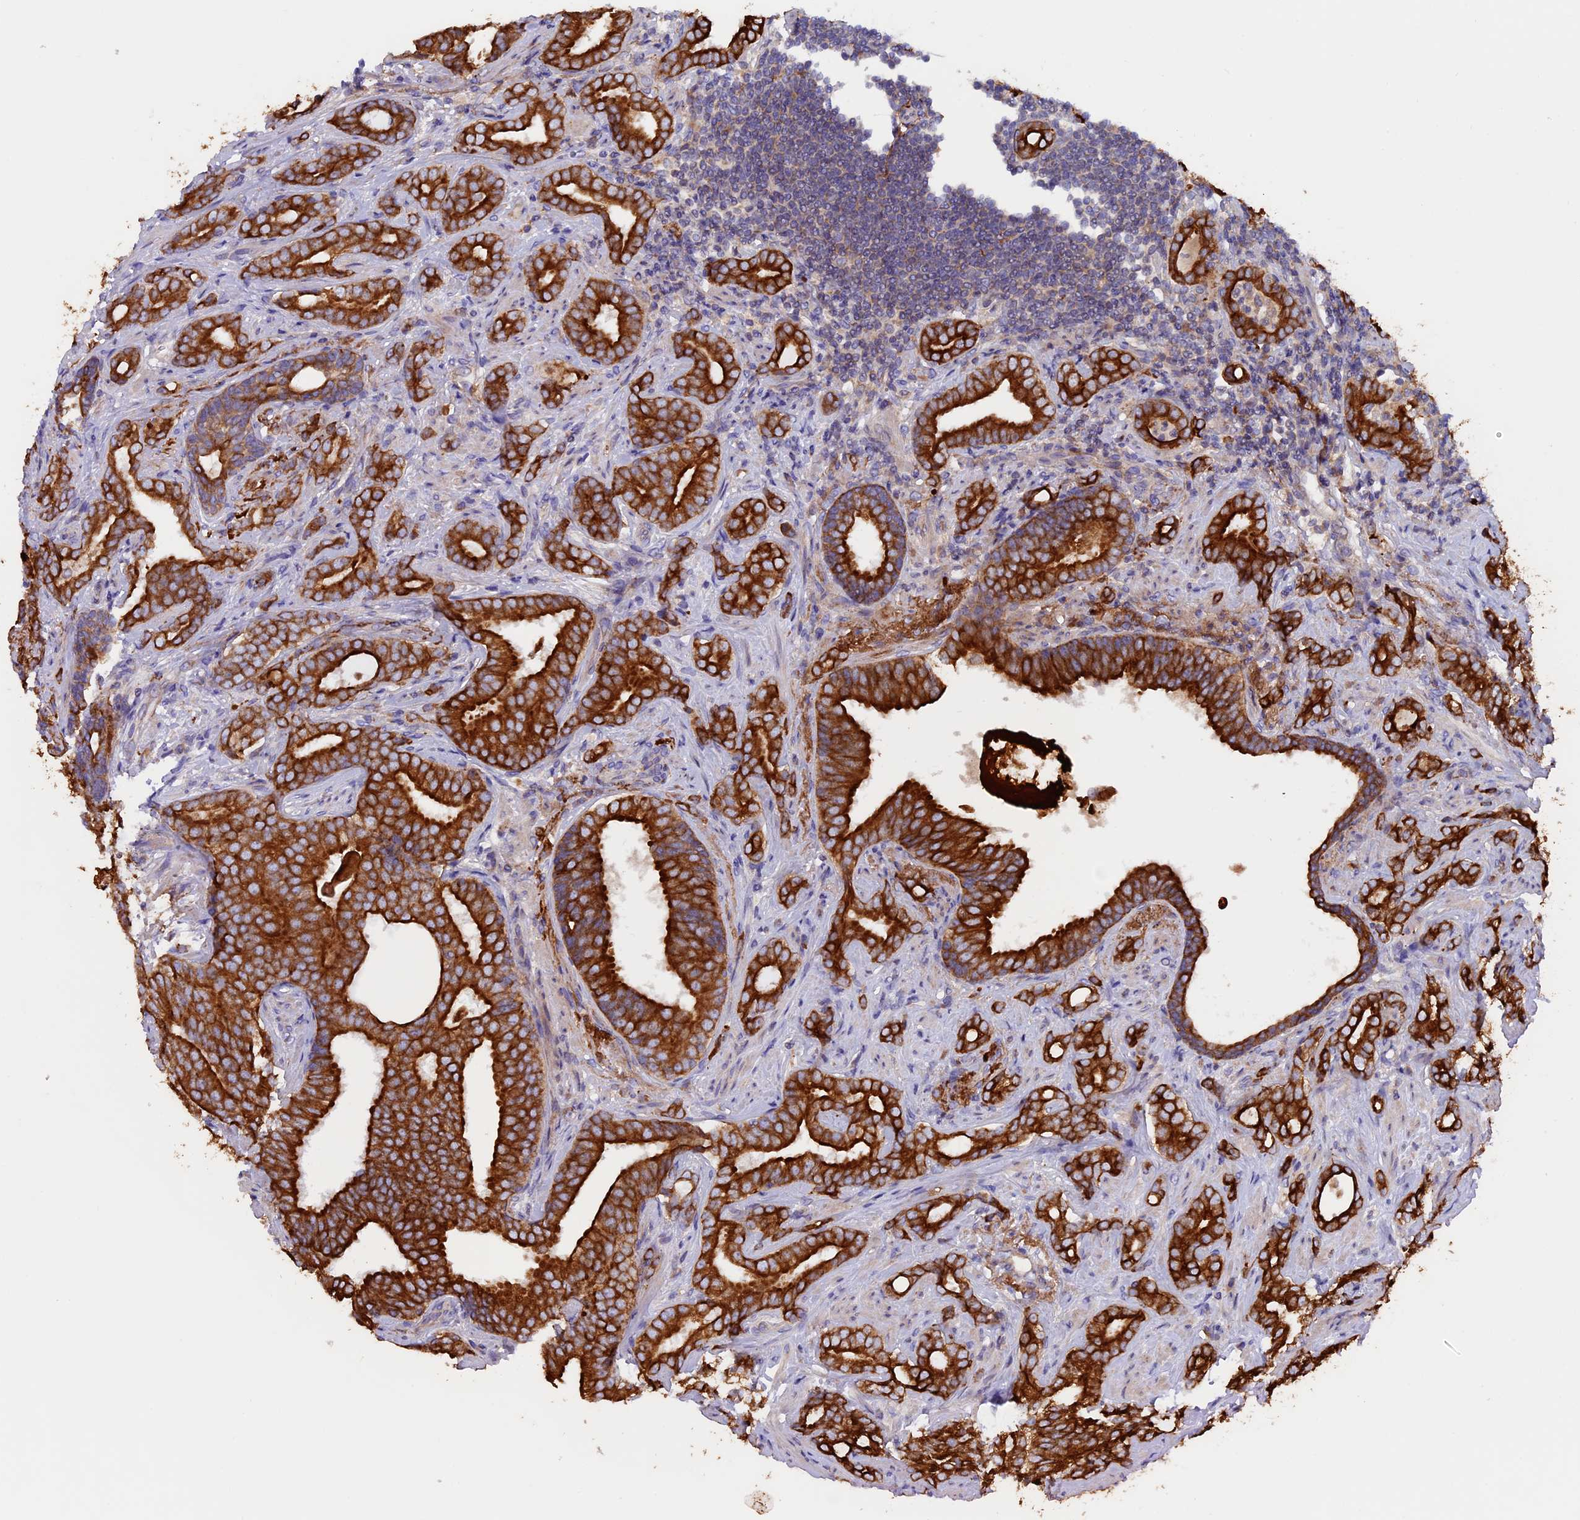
{"staining": {"intensity": "strong", "quantity": ">75%", "location": "cytoplasmic/membranous"}, "tissue": "prostate cancer", "cell_type": "Tumor cells", "image_type": "cancer", "snomed": [{"axis": "morphology", "description": "Adenocarcinoma, High grade"}, {"axis": "topography", "description": "Prostate"}], "caption": "Immunohistochemistry of prostate adenocarcinoma (high-grade) shows high levels of strong cytoplasmic/membranous expression in about >75% of tumor cells.", "gene": "PTPN9", "patient": {"sex": "male", "age": 63}}